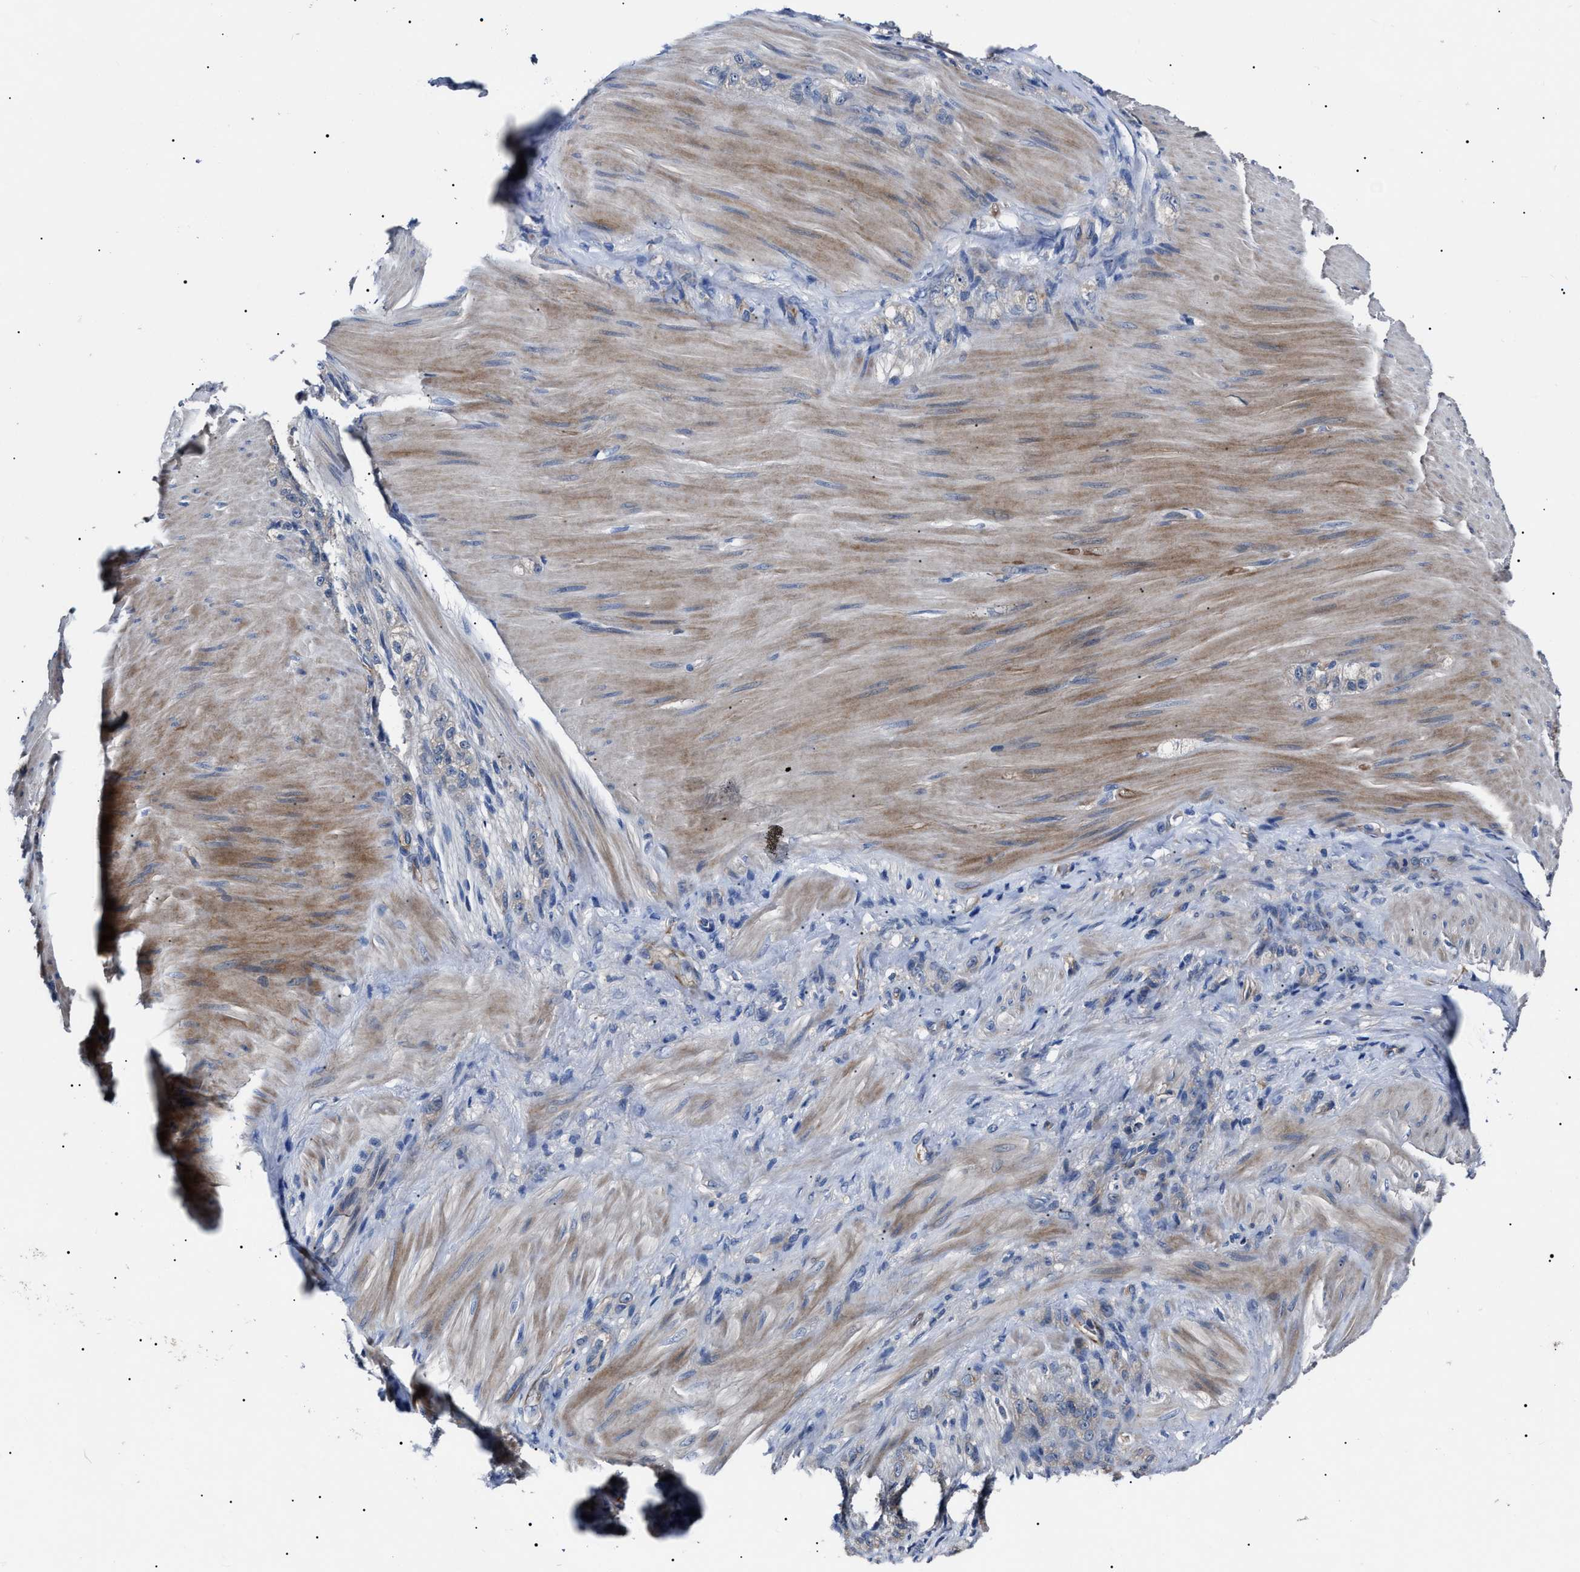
{"staining": {"intensity": "negative", "quantity": "none", "location": "none"}, "tissue": "stomach cancer", "cell_type": "Tumor cells", "image_type": "cancer", "snomed": [{"axis": "morphology", "description": "Normal tissue, NOS"}, {"axis": "morphology", "description": "Adenocarcinoma, NOS"}, {"axis": "topography", "description": "Stomach"}], "caption": "A high-resolution photomicrograph shows immunohistochemistry staining of stomach cancer, which shows no significant expression in tumor cells.", "gene": "IFT81", "patient": {"sex": "male", "age": 82}}